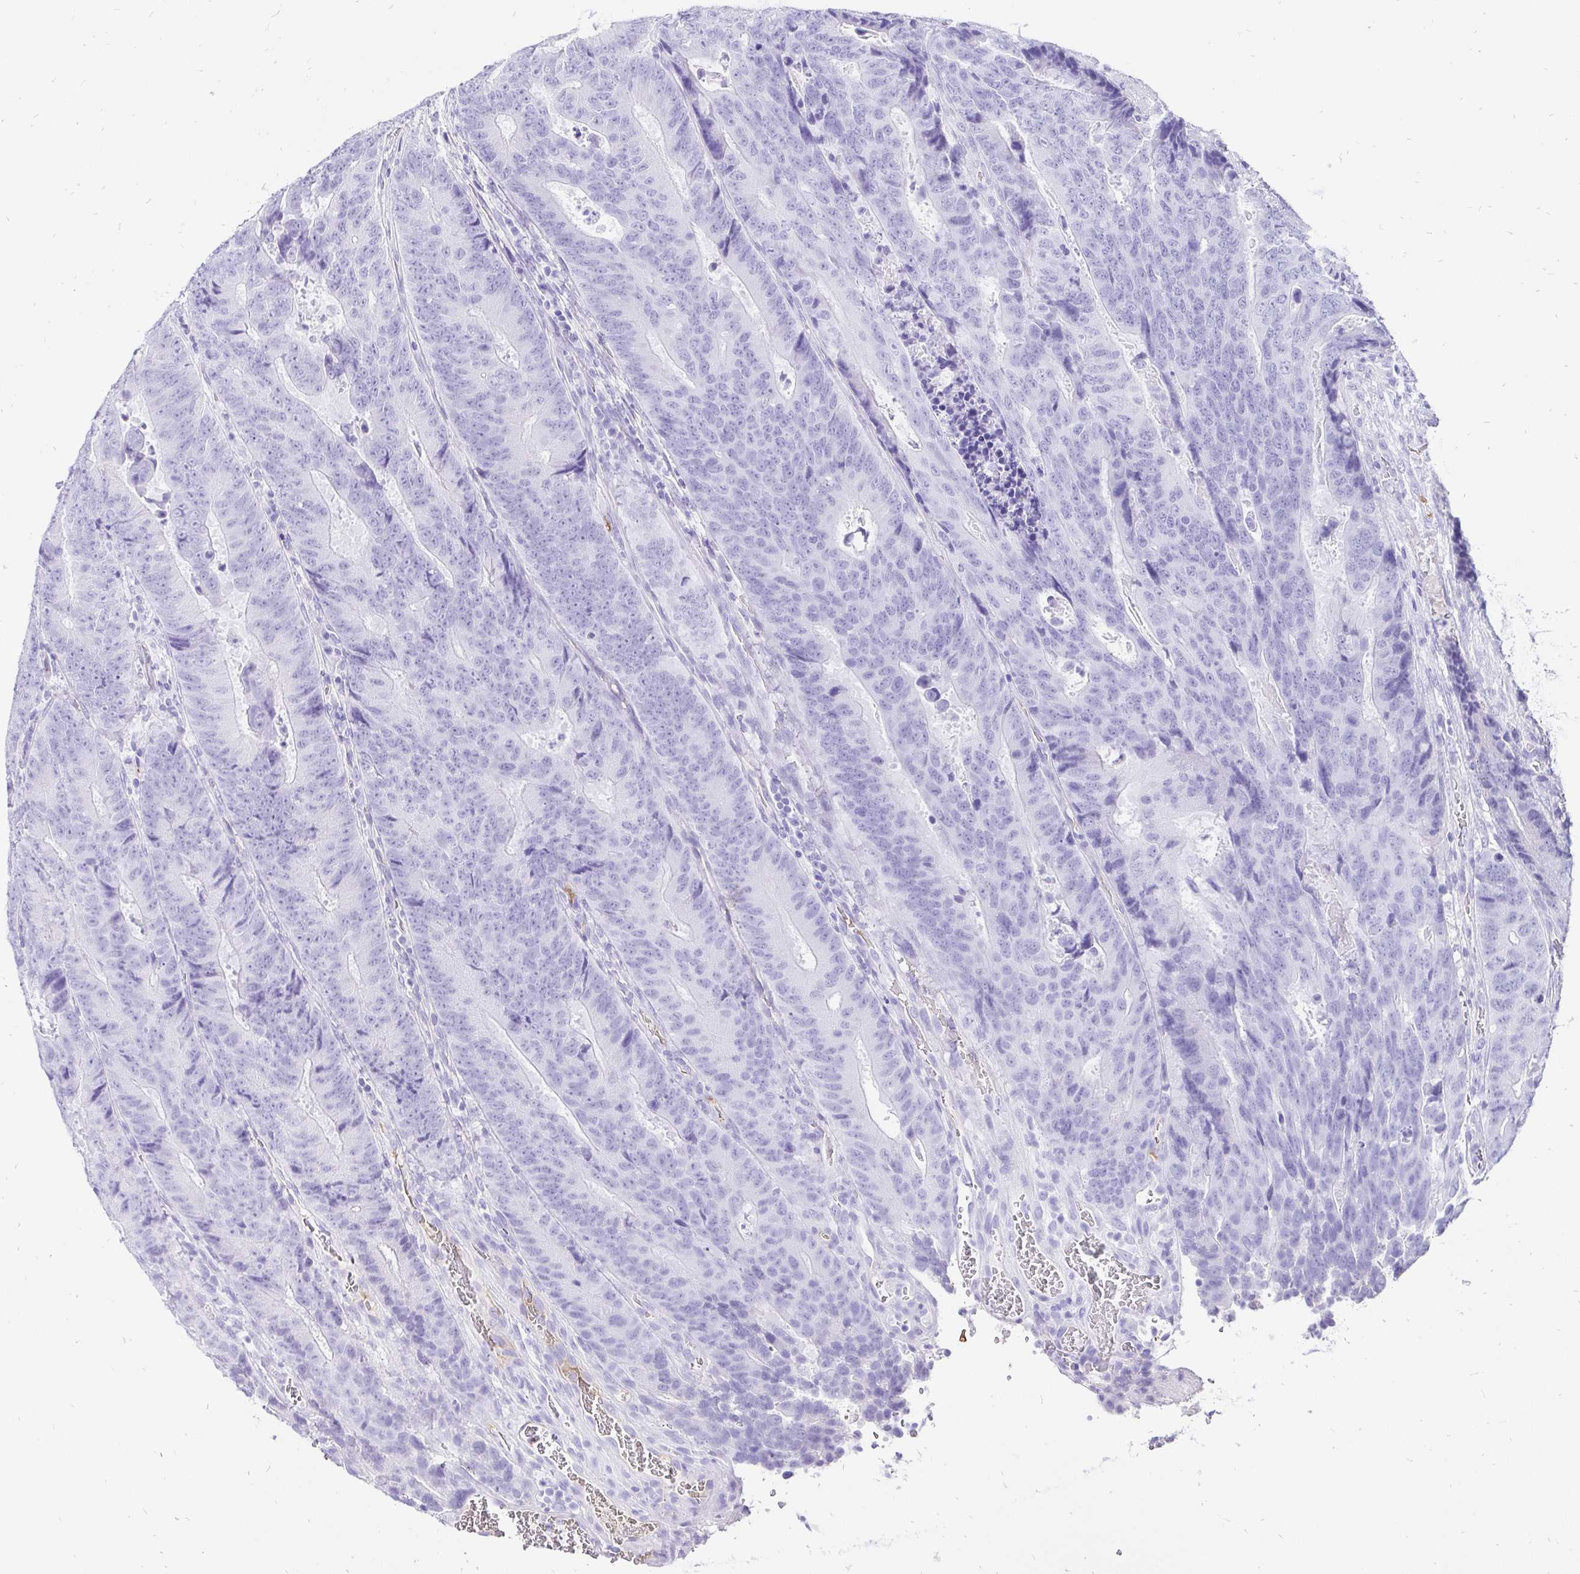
{"staining": {"intensity": "negative", "quantity": "none", "location": "none"}, "tissue": "colorectal cancer", "cell_type": "Tumor cells", "image_type": "cancer", "snomed": [{"axis": "morphology", "description": "Adenocarcinoma, NOS"}, {"axis": "topography", "description": "Colon"}], "caption": "IHC of colorectal cancer exhibits no staining in tumor cells.", "gene": "KRT13", "patient": {"sex": "female", "age": 48}}